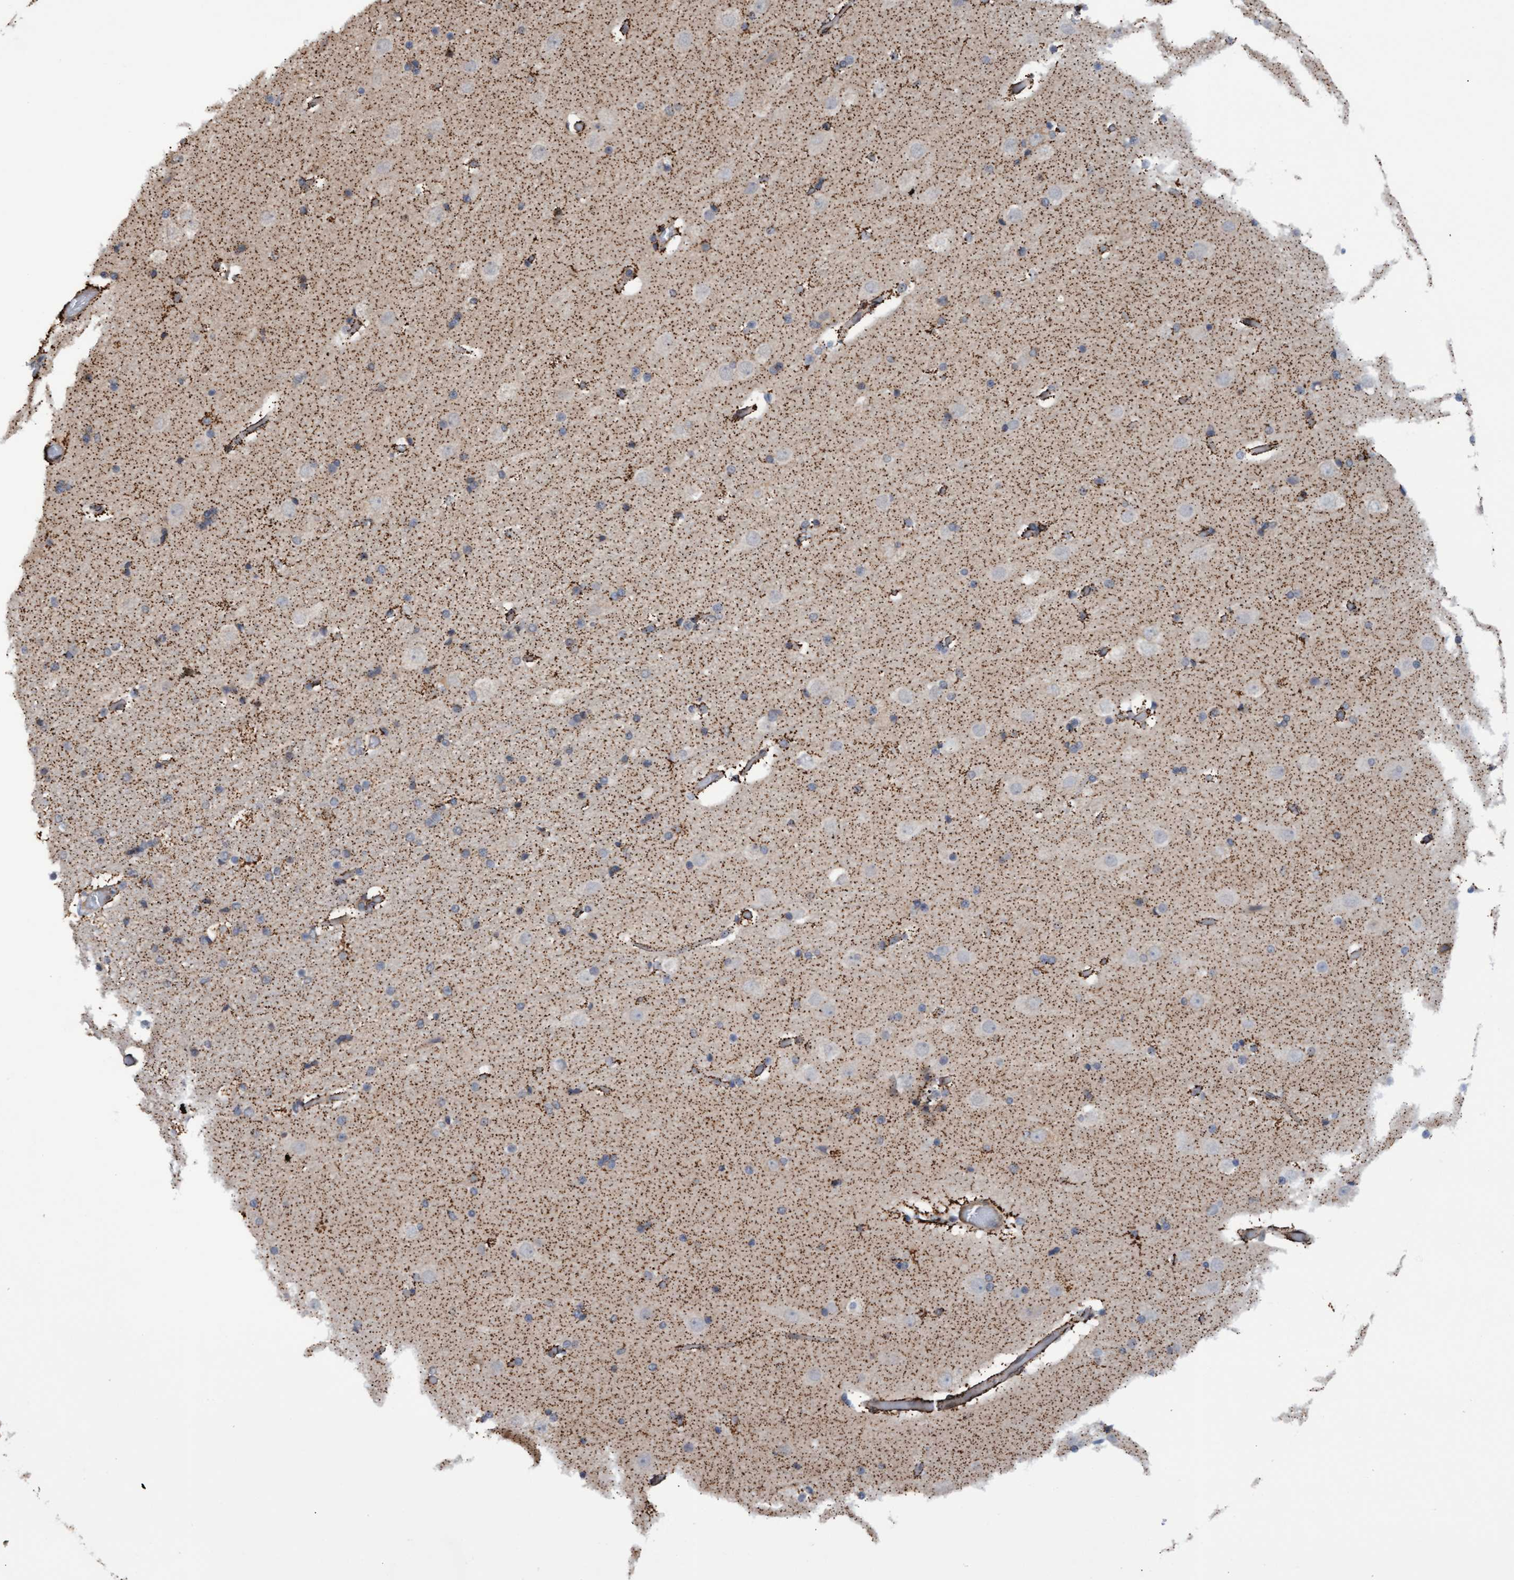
{"staining": {"intensity": "moderate", "quantity": "25%-75%", "location": "cytoplasmic/membranous"}, "tissue": "cerebral cortex", "cell_type": "Endothelial cells", "image_type": "normal", "snomed": [{"axis": "morphology", "description": "Normal tissue, NOS"}, {"axis": "topography", "description": "Cerebral cortex"}], "caption": "IHC of unremarkable human cerebral cortex exhibits medium levels of moderate cytoplasmic/membranous expression in about 25%-75% of endothelial cells. The protein of interest is shown in brown color, while the nuclei are stained blue.", "gene": "MGLL", "patient": {"sex": "male", "age": 57}}